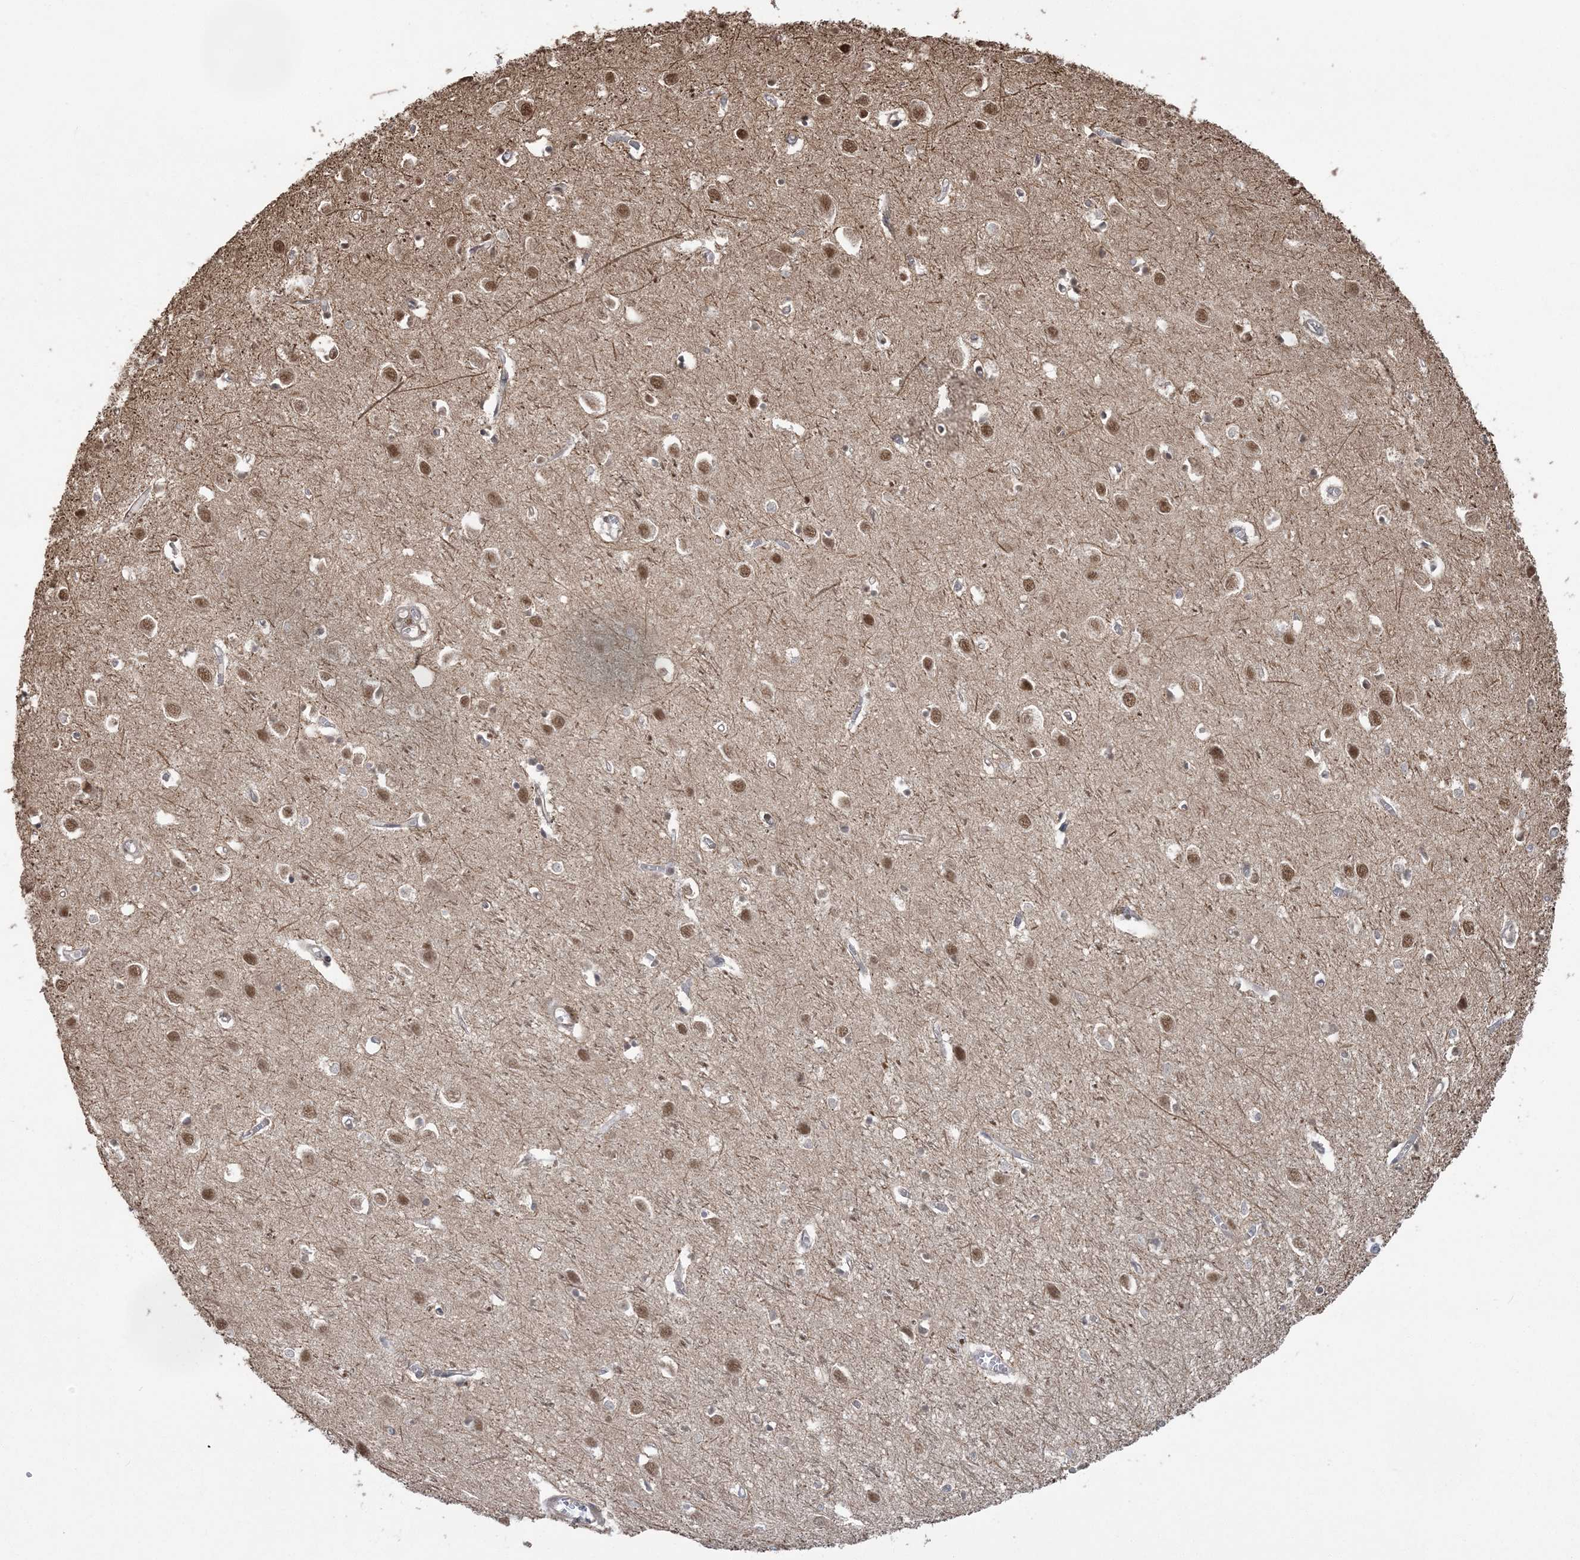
{"staining": {"intensity": "weak", "quantity": ">75%", "location": "cytoplasmic/membranous,nuclear"}, "tissue": "cerebral cortex", "cell_type": "Endothelial cells", "image_type": "normal", "snomed": [{"axis": "morphology", "description": "Normal tissue, NOS"}, {"axis": "topography", "description": "Cerebral cortex"}], "caption": "Protein expression analysis of unremarkable cerebral cortex displays weak cytoplasmic/membranous,nuclear expression in approximately >75% of endothelial cells.", "gene": "ZNF839", "patient": {"sex": "female", "age": 64}}